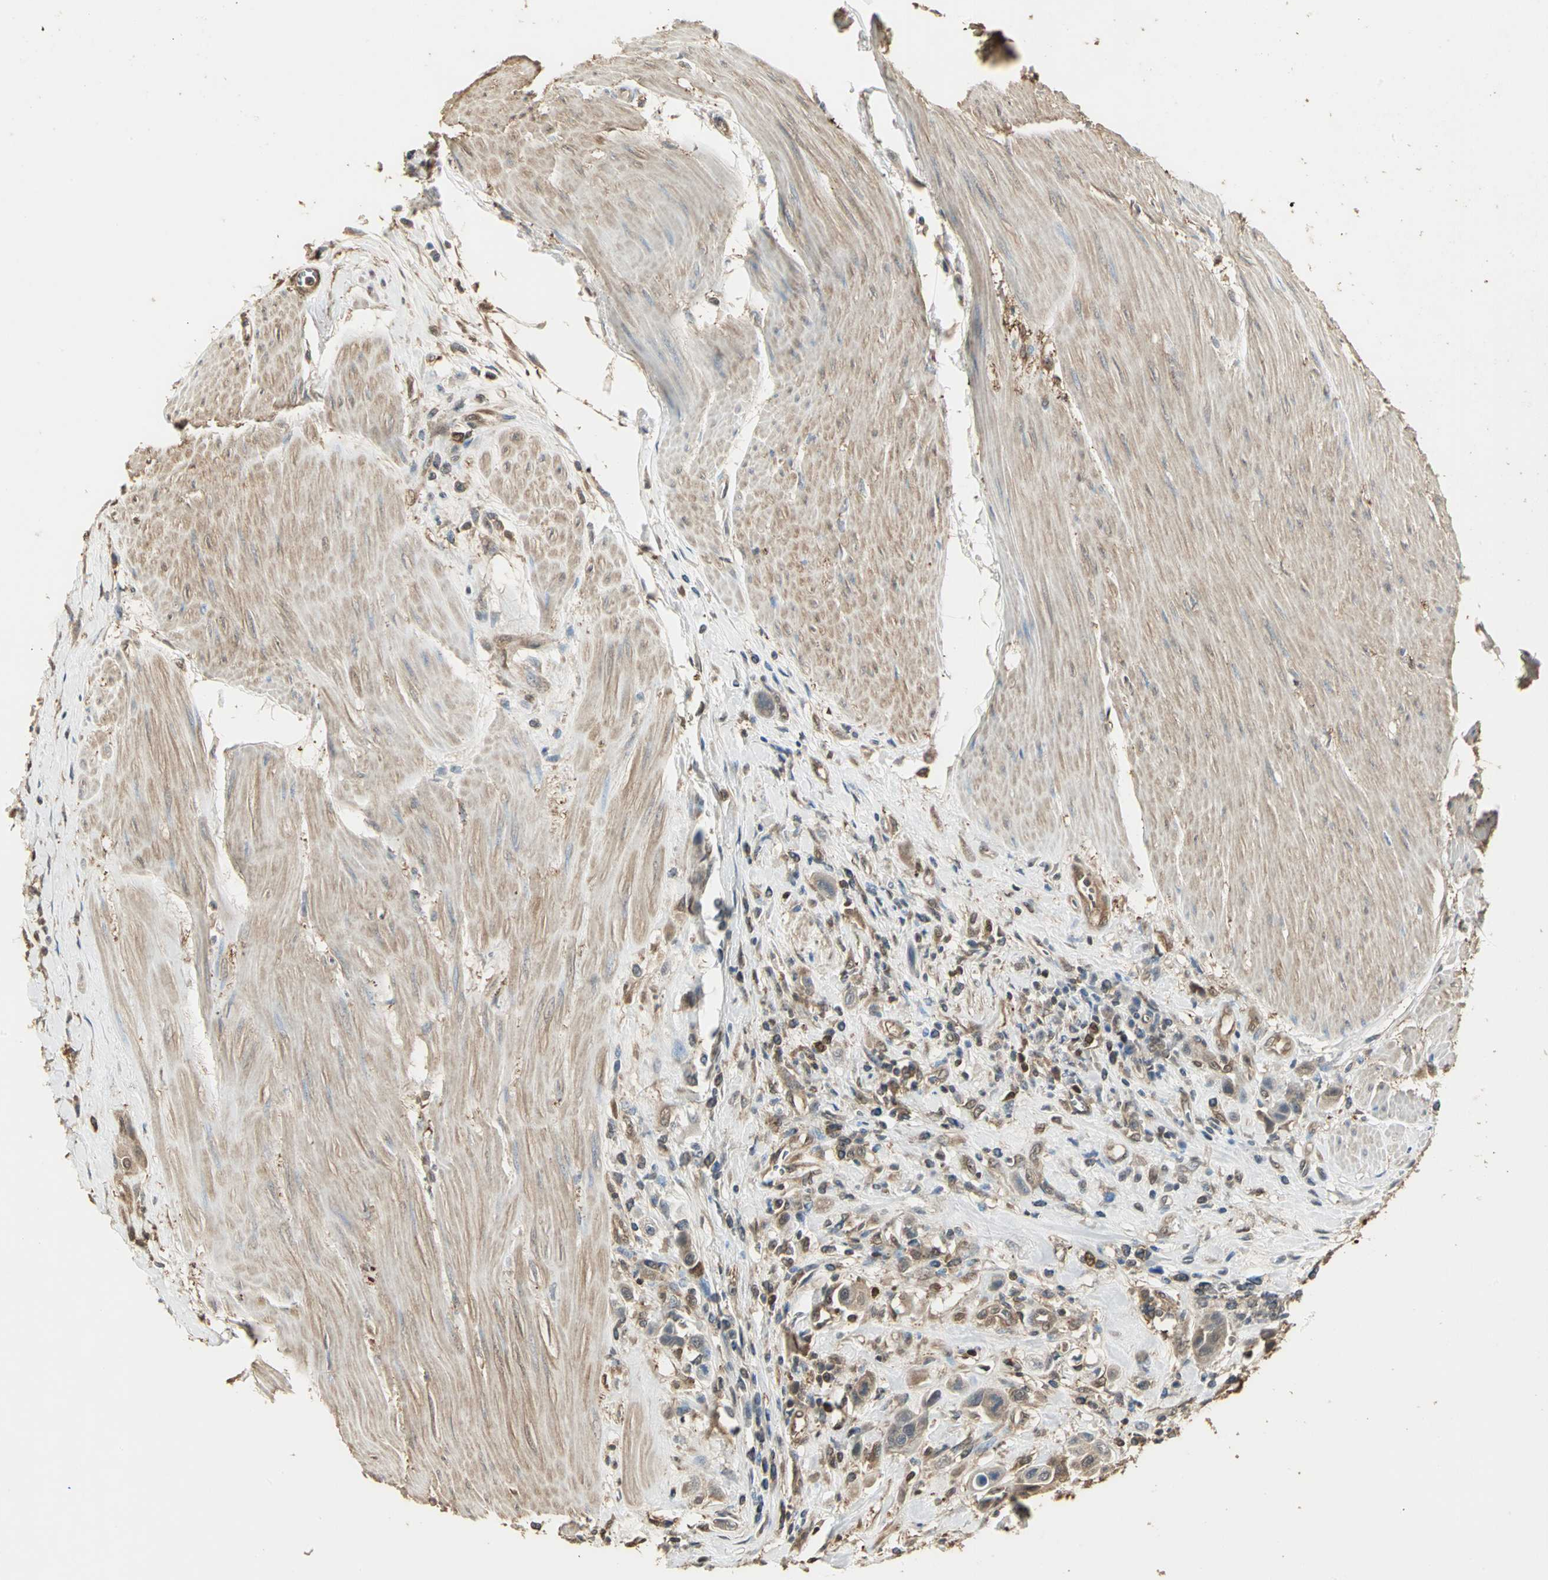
{"staining": {"intensity": "moderate", "quantity": ">75%", "location": "cytoplasmic/membranous"}, "tissue": "urothelial cancer", "cell_type": "Tumor cells", "image_type": "cancer", "snomed": [{"axis": "morphology", "description": "Urothelial carcinoma, High grade"}, {"axis": "topography", "description": "Urinary bladder"}], "caption": "Protein staining of urothelial carcinoma (high-grade) tissue demonstrates moderate cytoplasmic/membranous expression in approximately >75% of tumor cells.", "gene": "PARK7", "patient": {"sex": "male", "age": 50}}